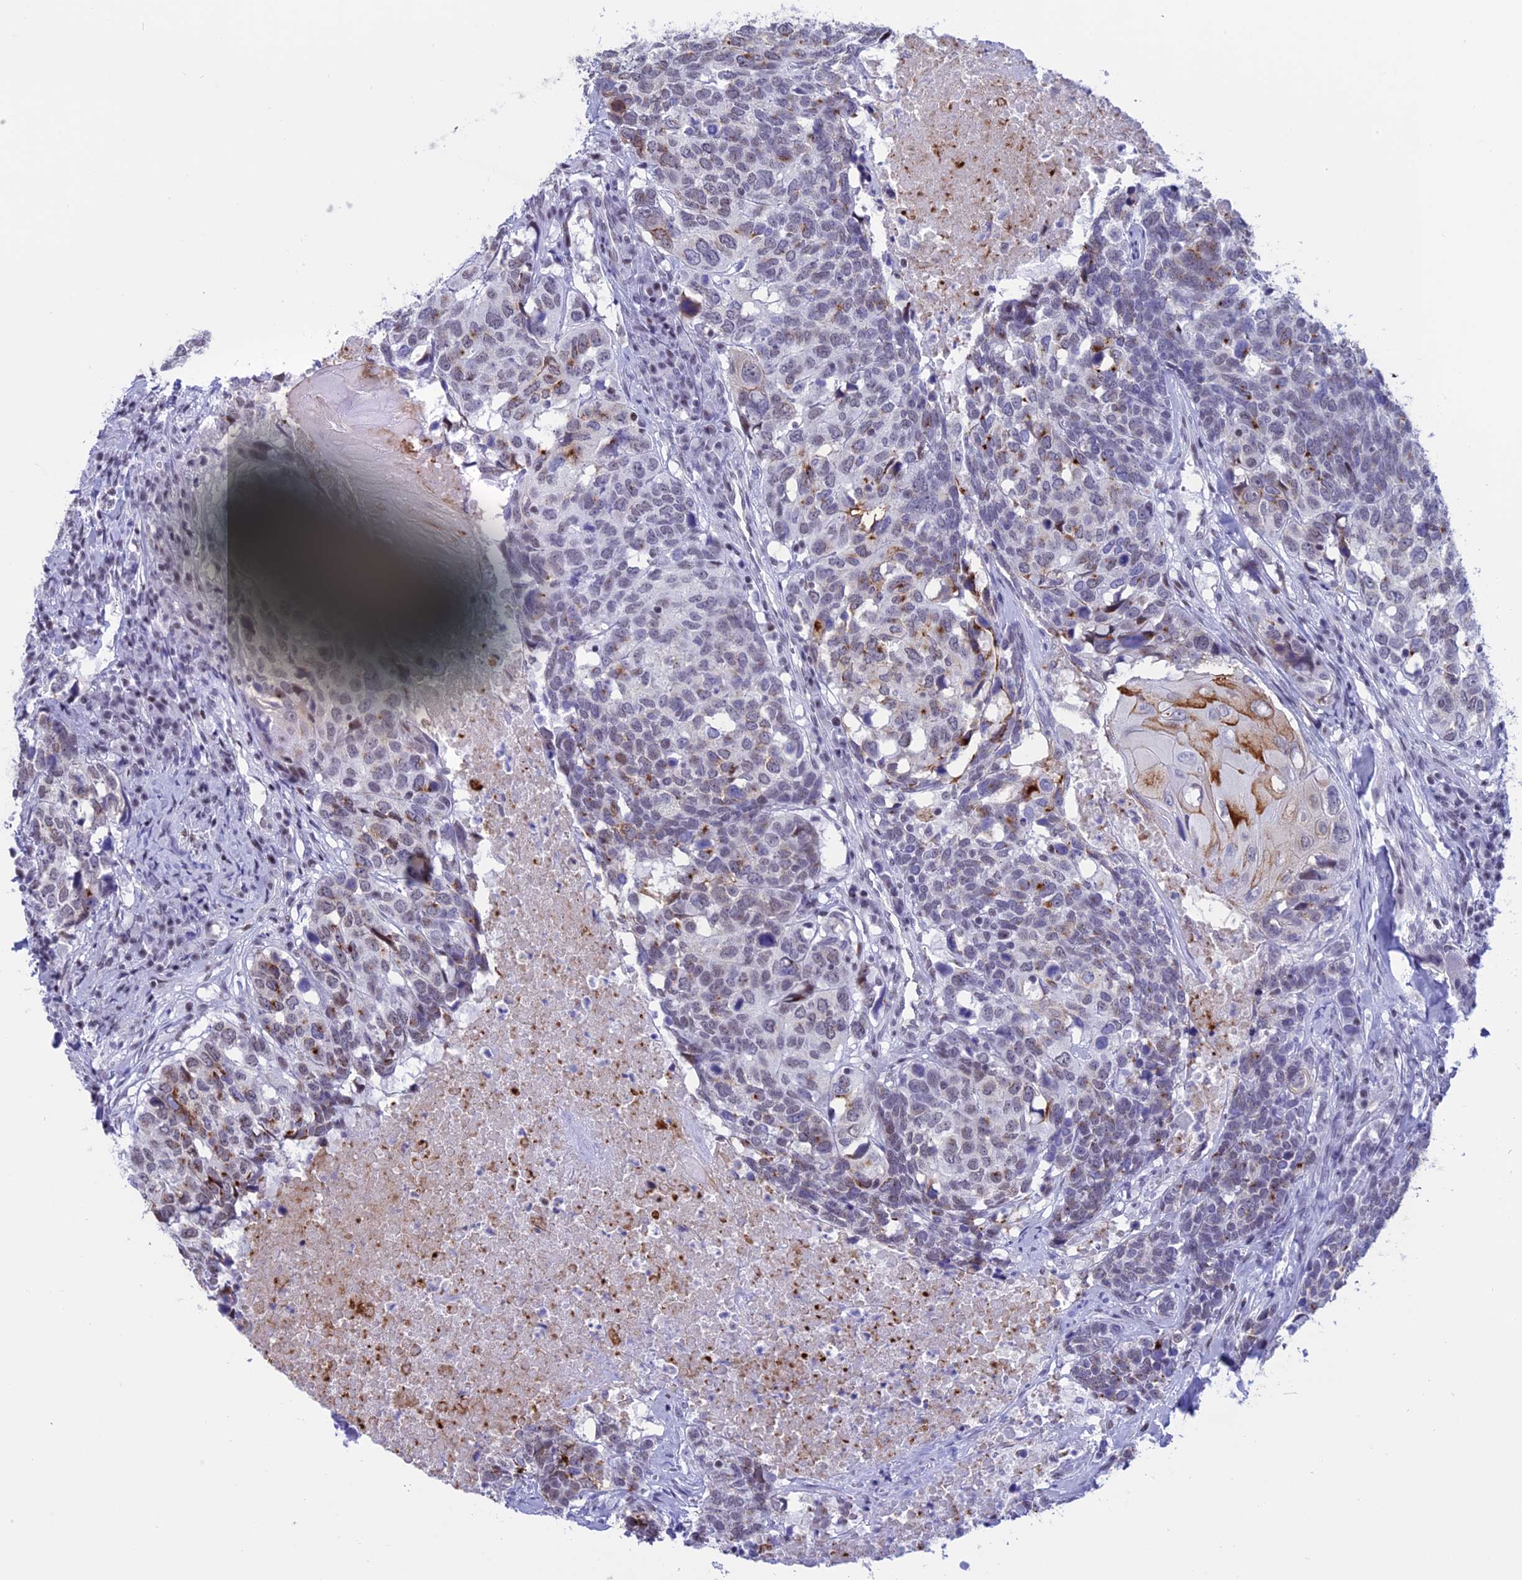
{"staining": {"intensity": "moderate", "quantity": "<25%", "location": "cytoplasmic/membranous"}, "tissue": "head and neck cancer", "cell_type": "Tumor cells", "image_type": "cancer", "snomed": [{"axis": "morphology", "description": "Squamous cell carcinoma, NOS"}, {"axis": "topography", "description": "Head-Neck"}], "caption": "A high-resolution micrograph shows IHC staining of head and neck cancer, which reveals moderate cytoplasmic/membranous expression in approximately <25% of tumor cells.", "gene": "SPIRE2", "patient": {"sex": "male", "age": 66}}